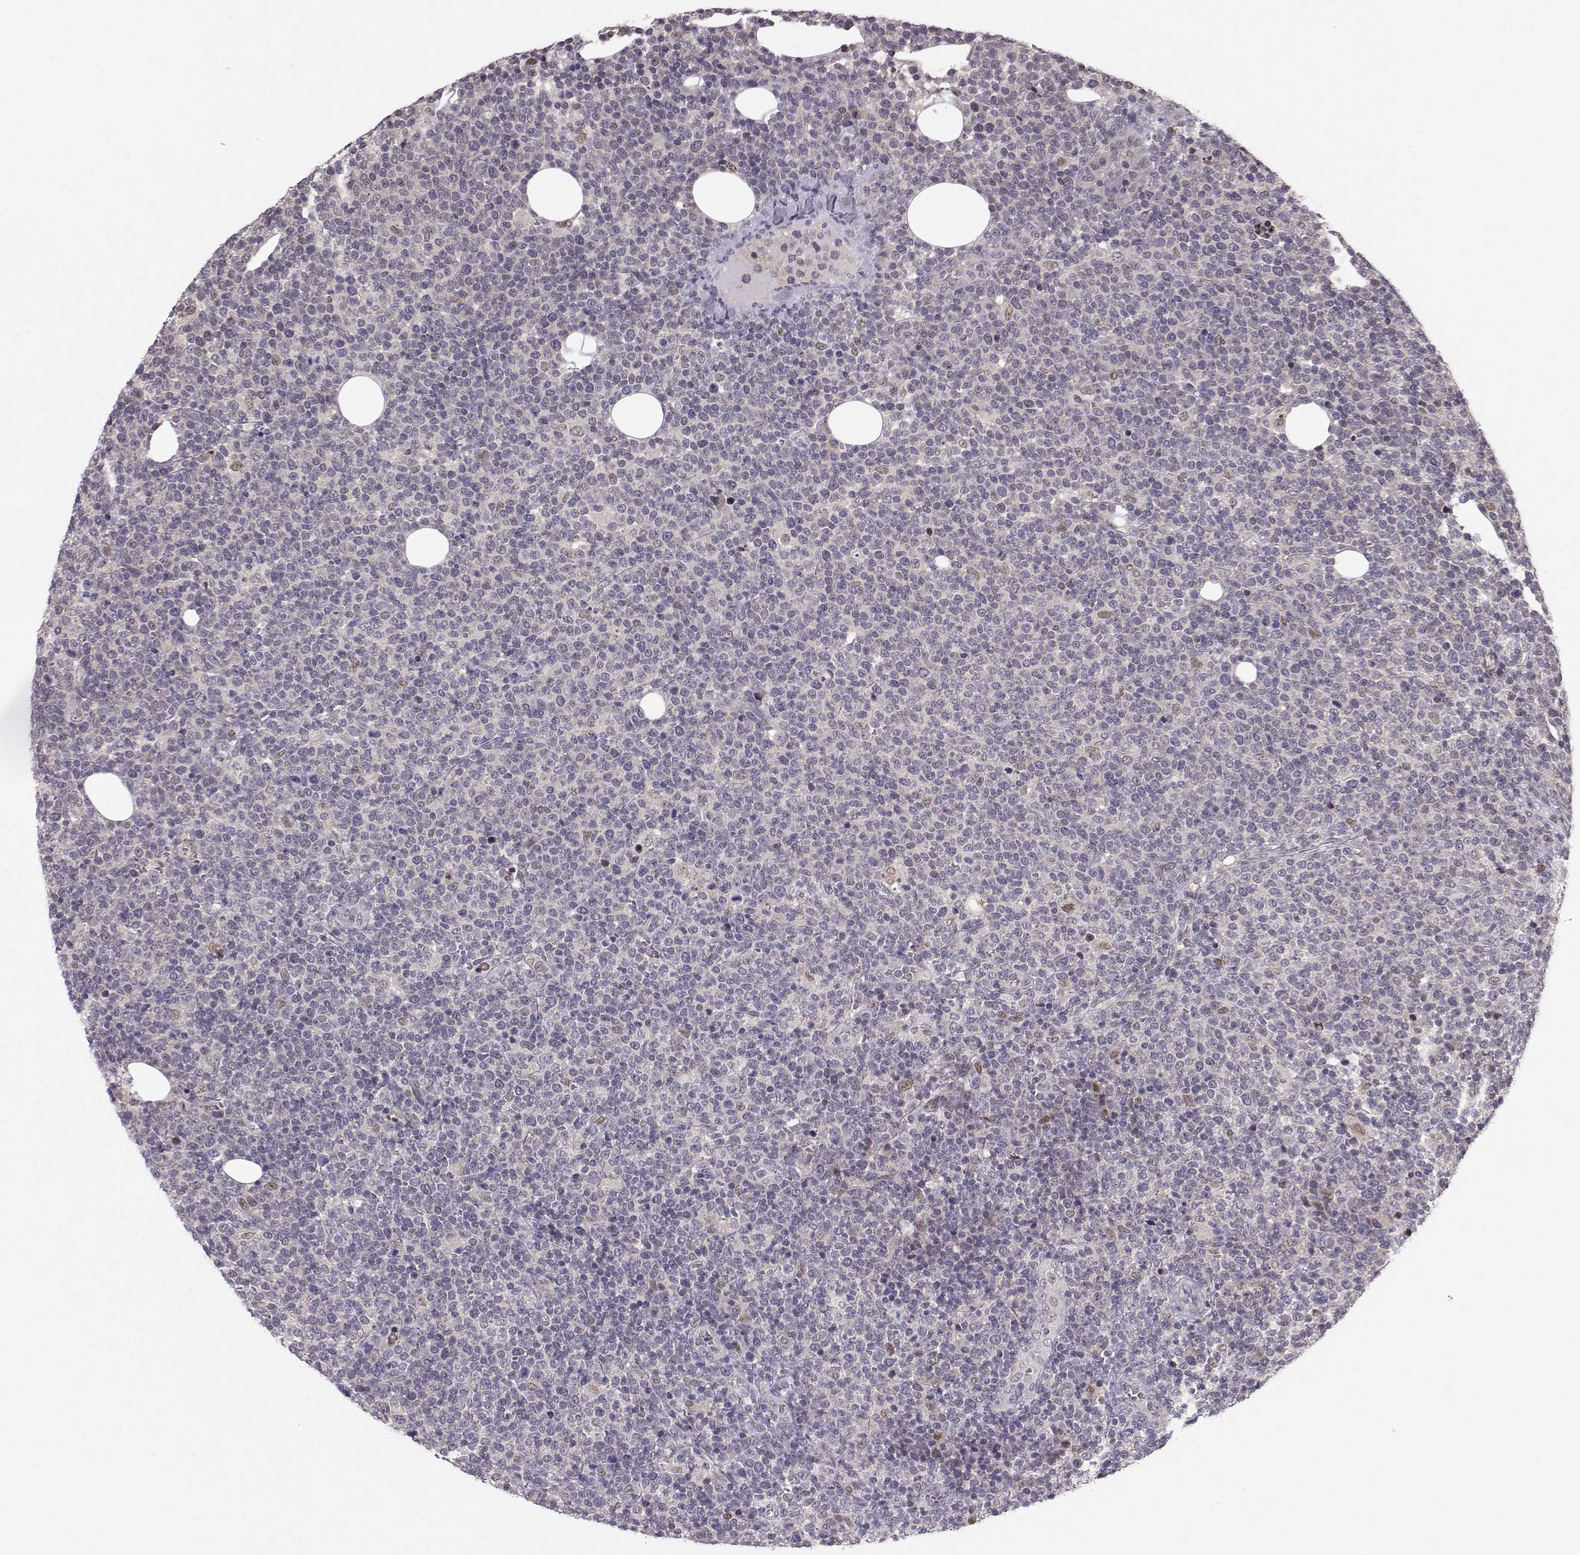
{"staining": {"intensity": "negative", "quantity": "none", "location": "none"}, "tissue": "lymphoma", "cell_type": "Tumor cells", "image_type": "cancer", "snomed": [{"axis": "morphology", "description": "Malignant lymphoma, non-Hodgkin's type, High grade"}, {"axis": "topography", "description": "Lymph node"}], "caption": "Protein analysis of lymphoma shows no significant positivity in tumor cells.", "gene": "PKP2", "patient": {"sex": "male", "age": 61}}